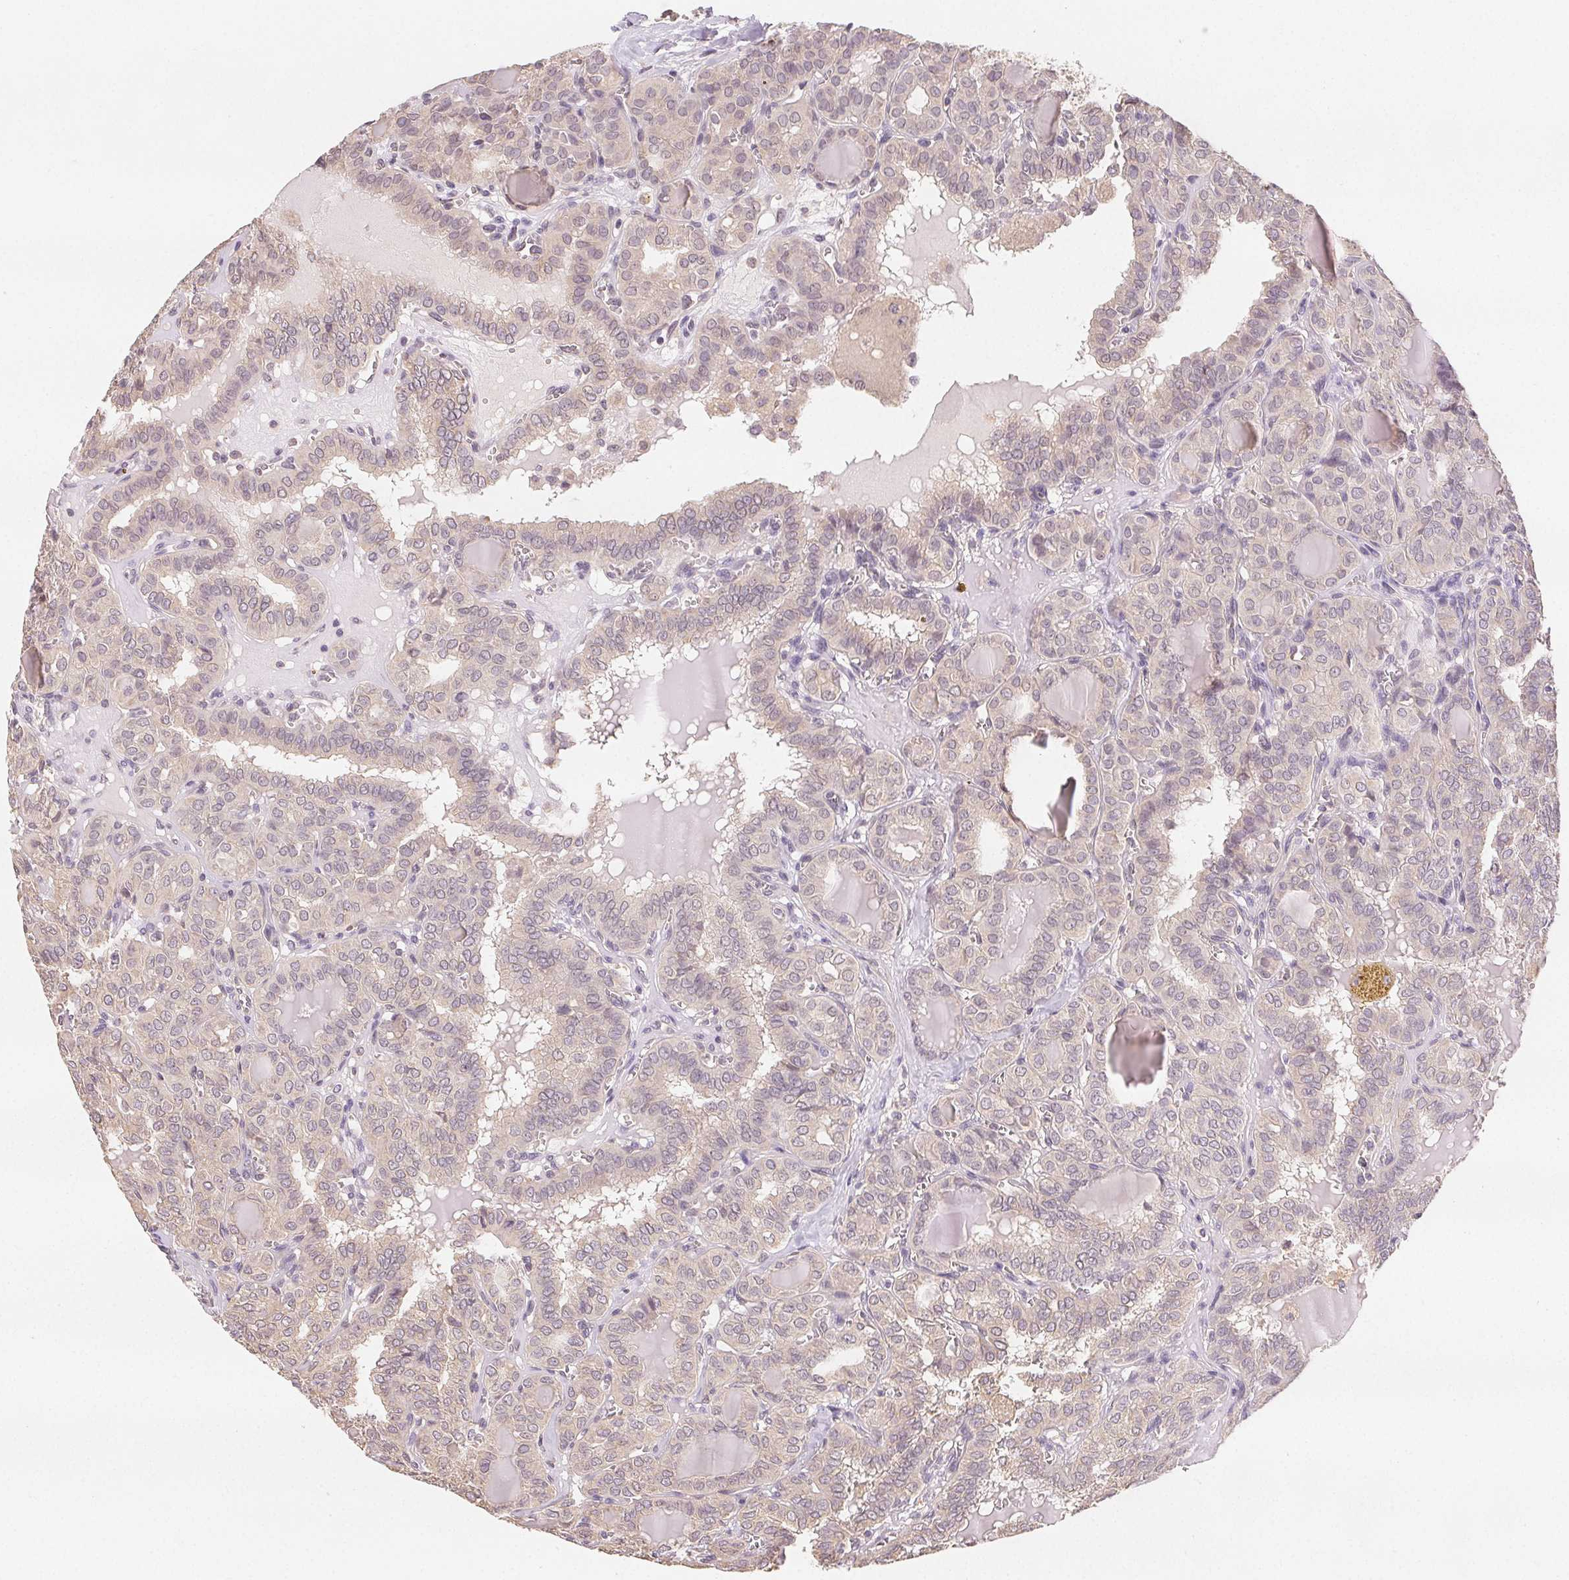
{"staining": {"intensity": "weak", "quantity": "<25%", "location": "cytoplasmic/membranous"}, "tissue": "thyroid cancer", "cell_type": "Tumor cells", "image_type": "cancer", "snomed": [{"axis": "morphology", "description": "Papillary adenocarcinoma, NOS"}, {"axis": "topography", "description": "Thyroid gland"}], "caption": "Tumor cells are negative for brown protein staining in thyroid cancer (papillary adenocarcinoma).", "gene": "SEZ6L2", "patient": {"sex": "female", "age": 41}}